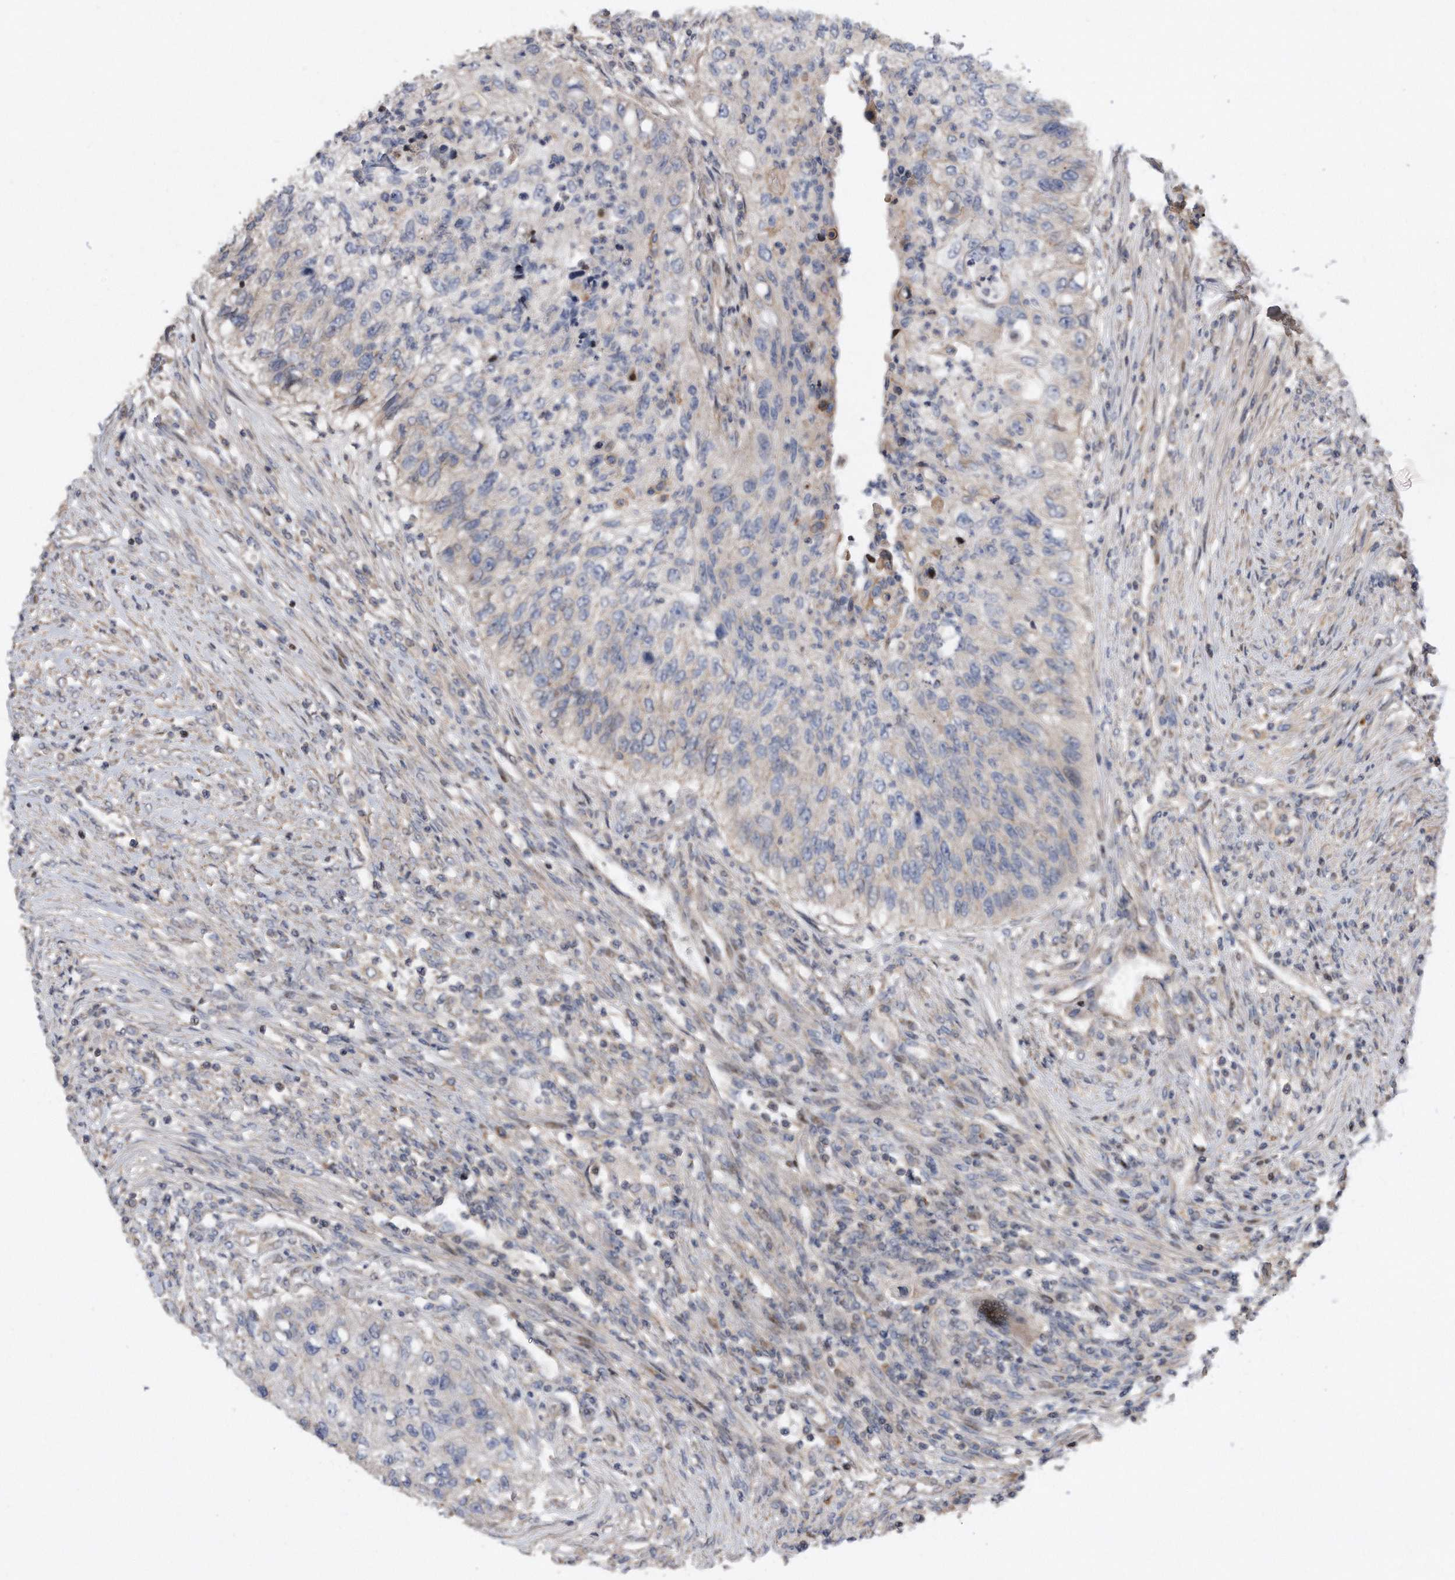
{"staining": {"intensity": "negative", "quantity": "none", "location": "none"}, "tissue": "urothelial cancer", "cell_type": "Tumor cells", "image_type": "cancer", "snomed": [{"axis": "morphology", "description": "Urothelial carcinoma, High grade"}, {"axis": "topography", "description": "Urinary bladder"}], "caption": "Tumor cells show no significant staining in urothelial carcinoma (high-grade).", "gene": "CDH12", "patient": {"sex": "female", "age": 60}}